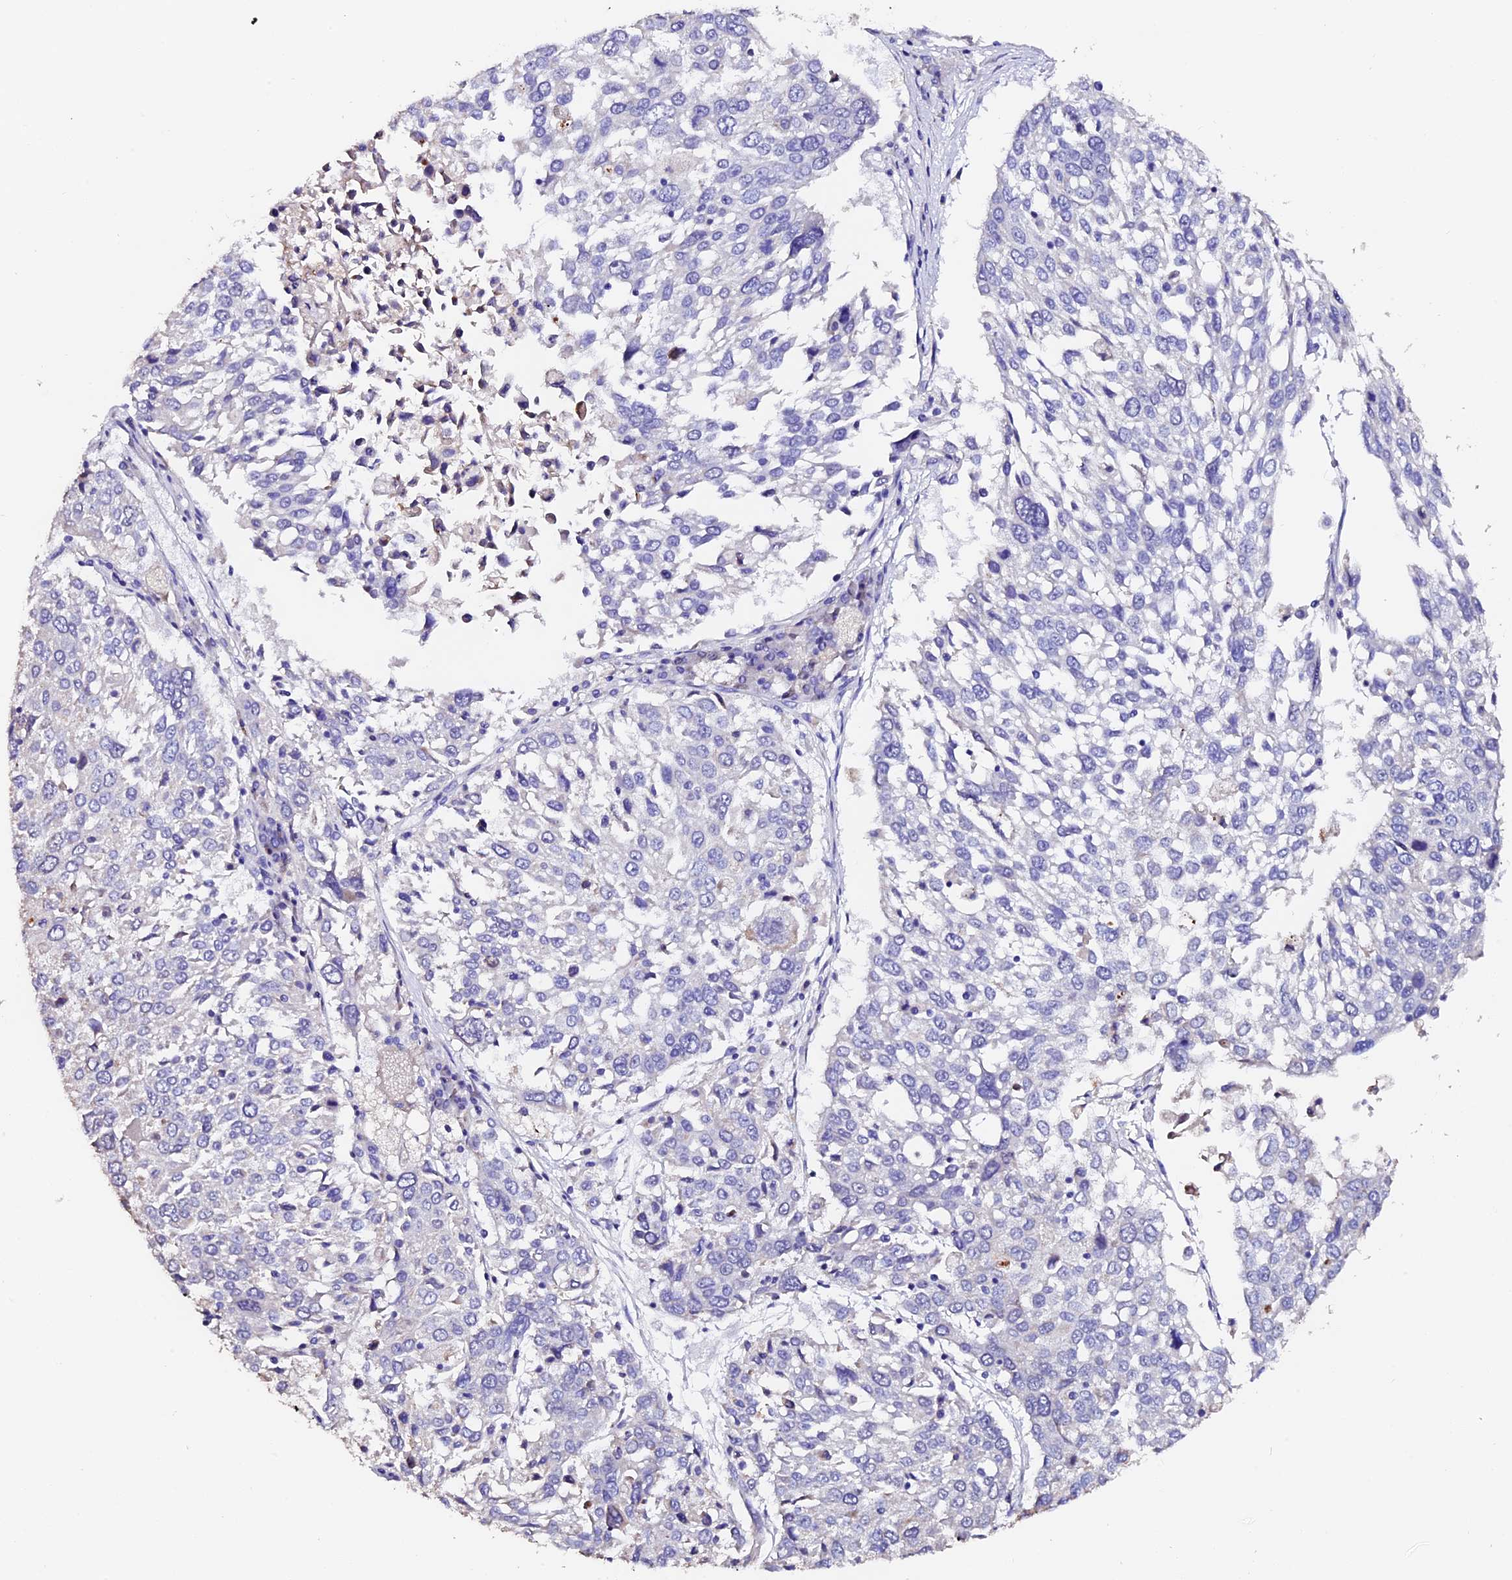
{"staining": {"intensity": "negative", "quantity": "none", "location": "none"}, "tissue": "lung cancer", "cell_type": "Tumor cells", "image_type": "cancer", "snomed": [{"axis": "morphology", "description": "Squamous cell carcinoma, NOS"}, {"axis": "topography", "description": "Lung"}], "caption": "High power microscopy image of an immunohistochemistry (IHC) image of lung cancer, revealing no significant staining in tumor cells.", "gene": "FBXW9", "patient": {"sex": "male", "age": 65}}